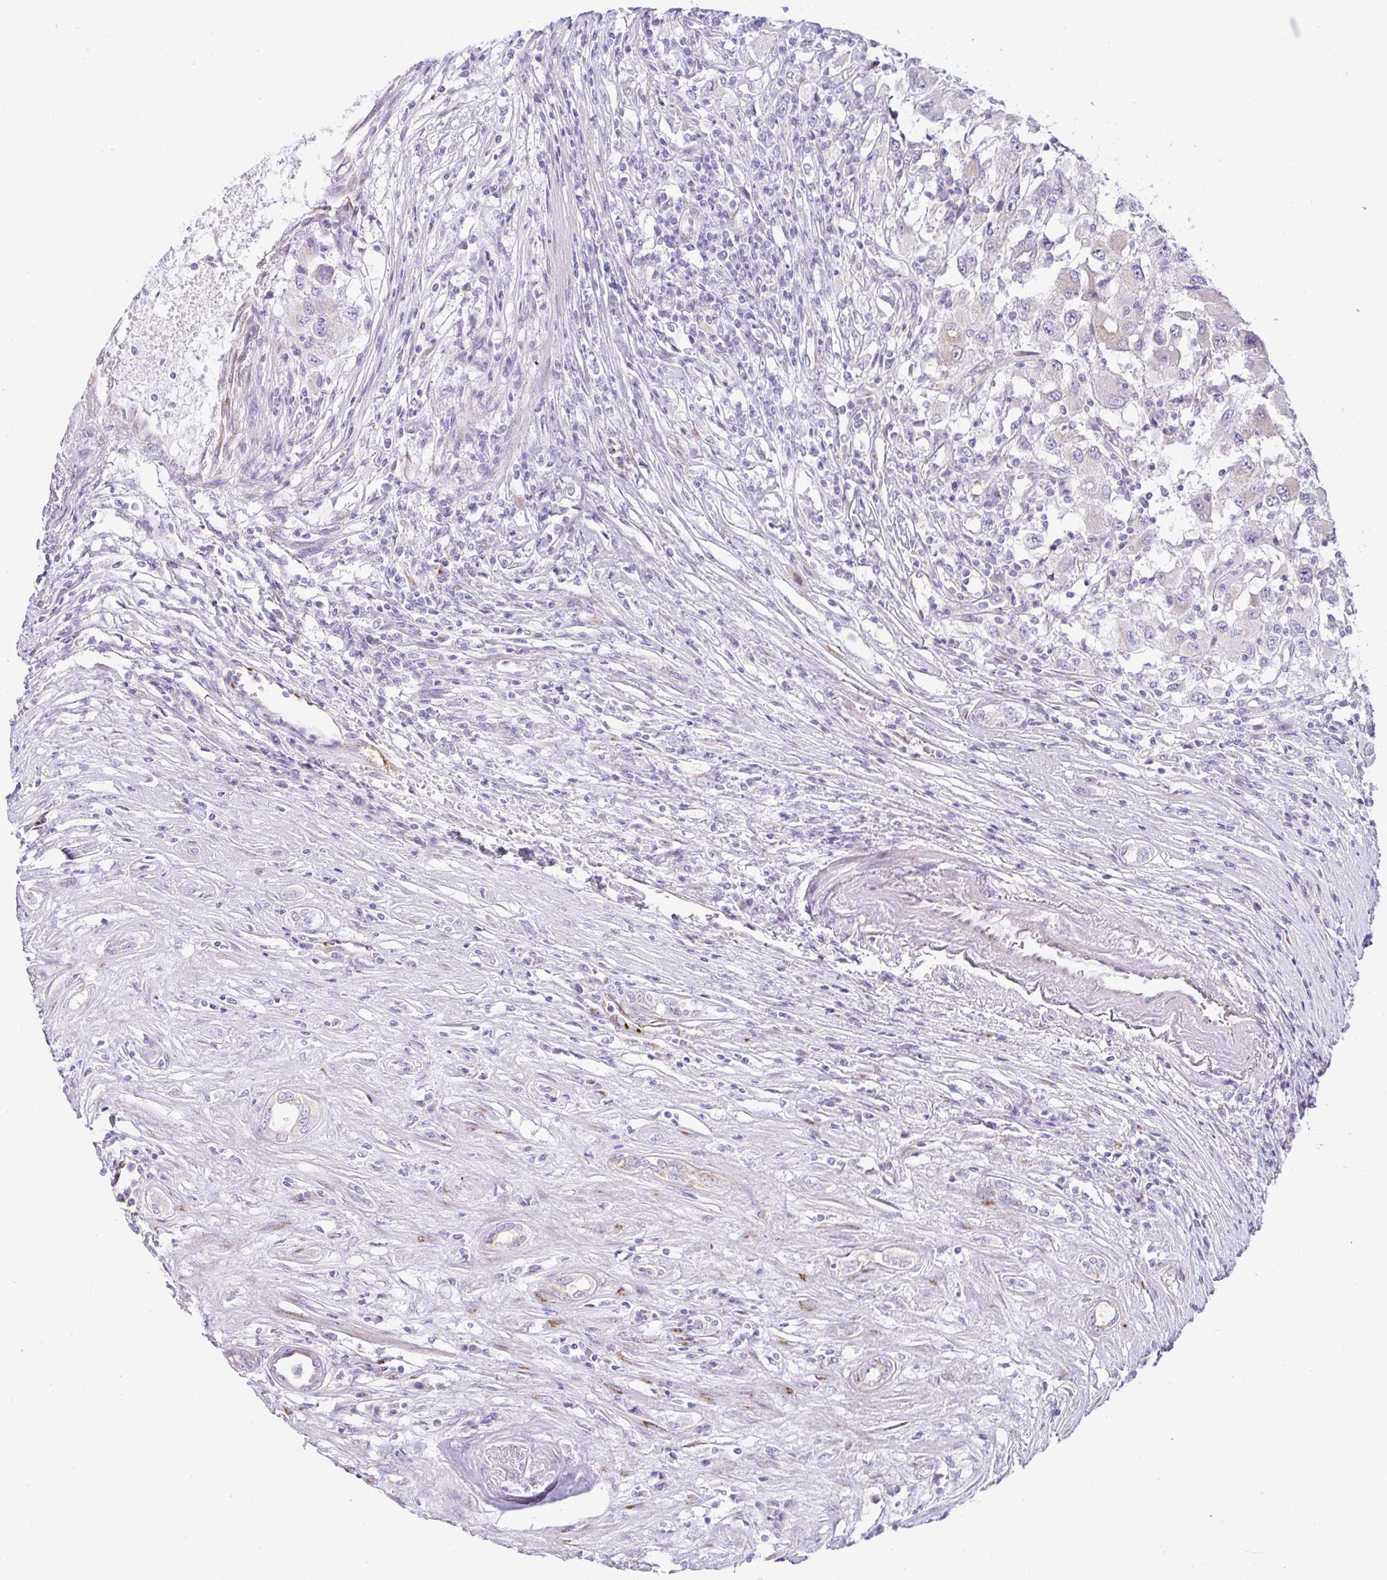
{"staining": {"intensity": "weak", "quantity": "<25%", "location": "cytoplasmic/membranous"}, "tissue": "renal cancer", "cell_type": "Tumor cells", "image_type": "cancer", "snomed": [{"axis": "morphology", "description": "Adenocarcinoma, NOS"}, {"axis": "topography", "description": "Kidney"}], "caption": "High power microscopy histopathology image of an immunohistochemistry histopathology image of renal adenocarcinoma, revealing no significant expression in tumor cells.", "gene": "FAM177A1", "patient": {"sex": "female", "age": 67}}